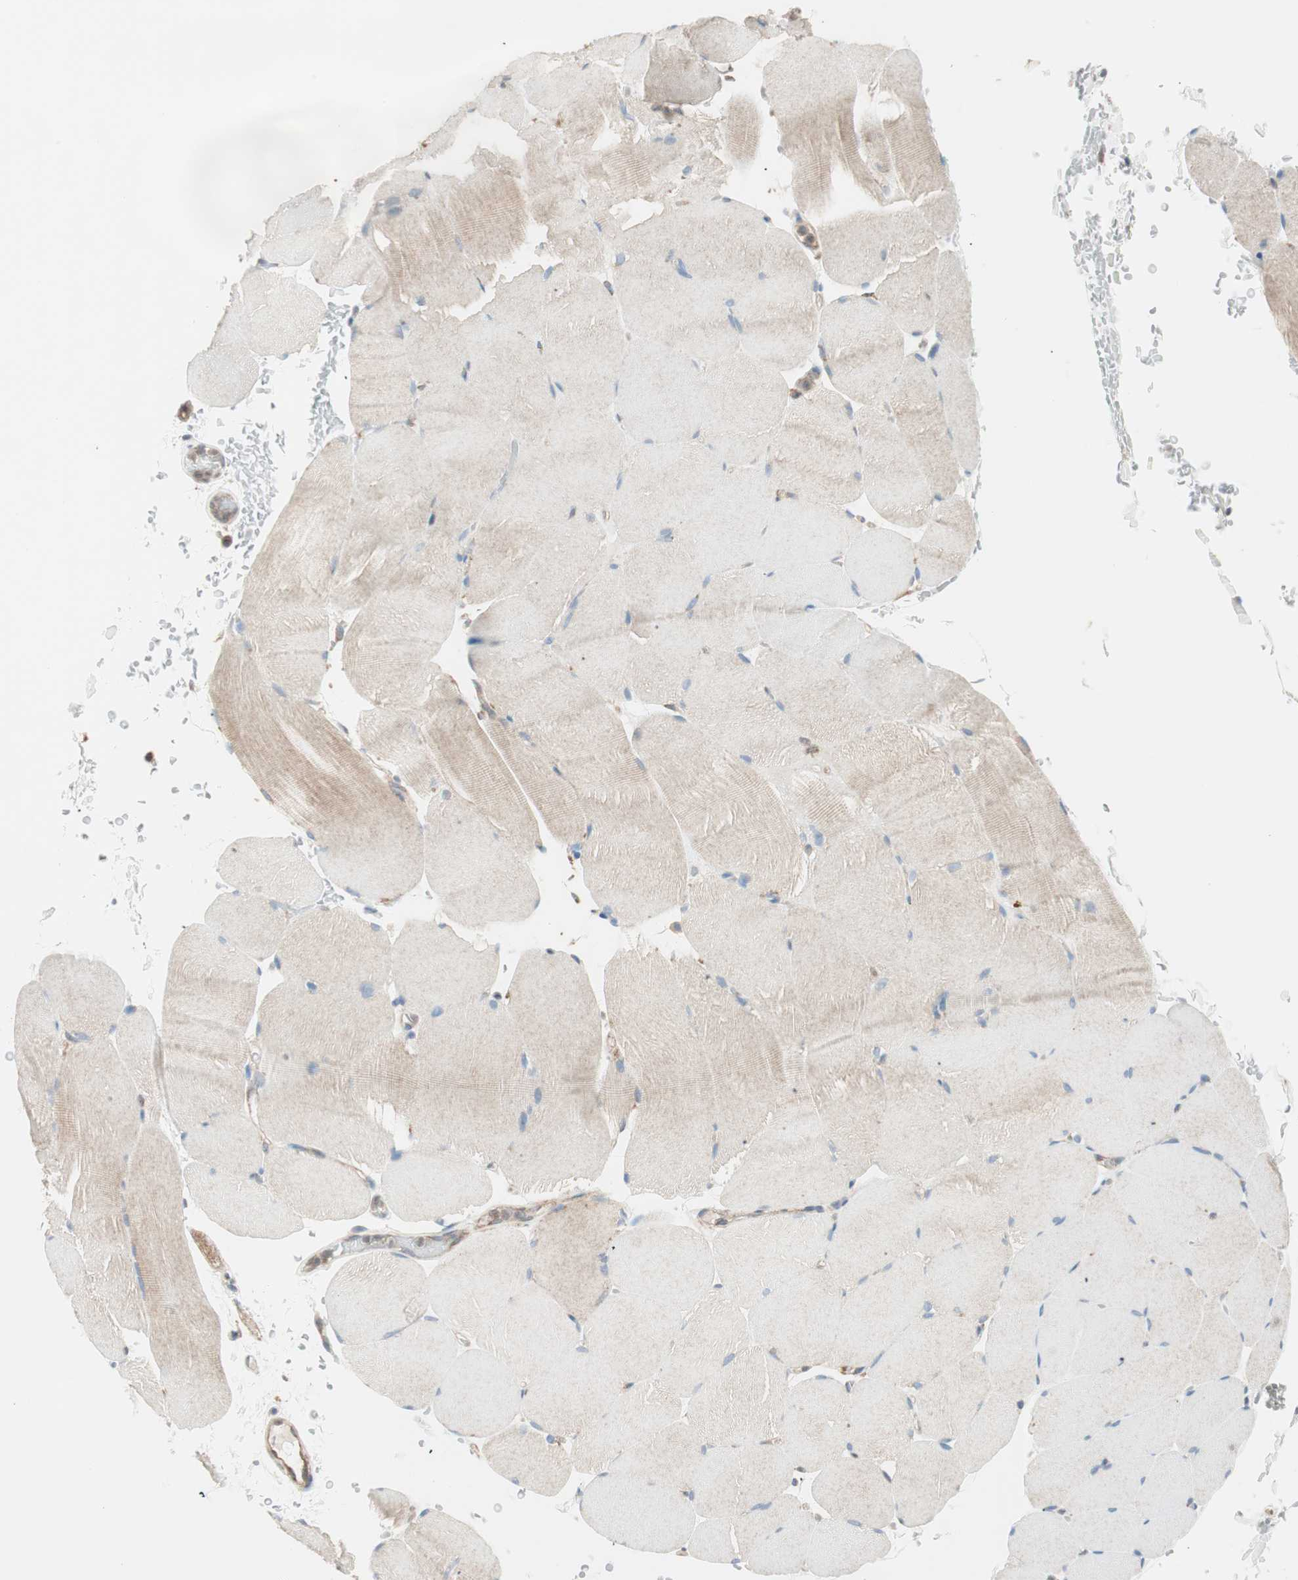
{"staining": {"intensity": "weak", "quantity": ">75%", "location": "cytoplasmic/membranous"}, "tissue": "skeletal muscle", "cell_type": "Myocytes", "image_type": "normal", "snomed": [{"axis": "morphology", "description": "Normal tissue, NOS"}, {"axis": "topography", "description": "Skeletal muscle"}, {"axis": "topography", "description": "Parathyroid gland"}], "caption": "An immunohistochemistry image of benign tissue is shown. Protein staining in brown highlights weak cytoplasmic/membranous positivity in skeletal muscle within myocytes. The protein of interest is stained brown, and the nuclei are stained in blue (DAB (3,3'-diaminobenzidine) IHC with brightfield microscopy, high magnification).", "gene": "RAB5A", "patient": {"sex": "female", "age": 37}}